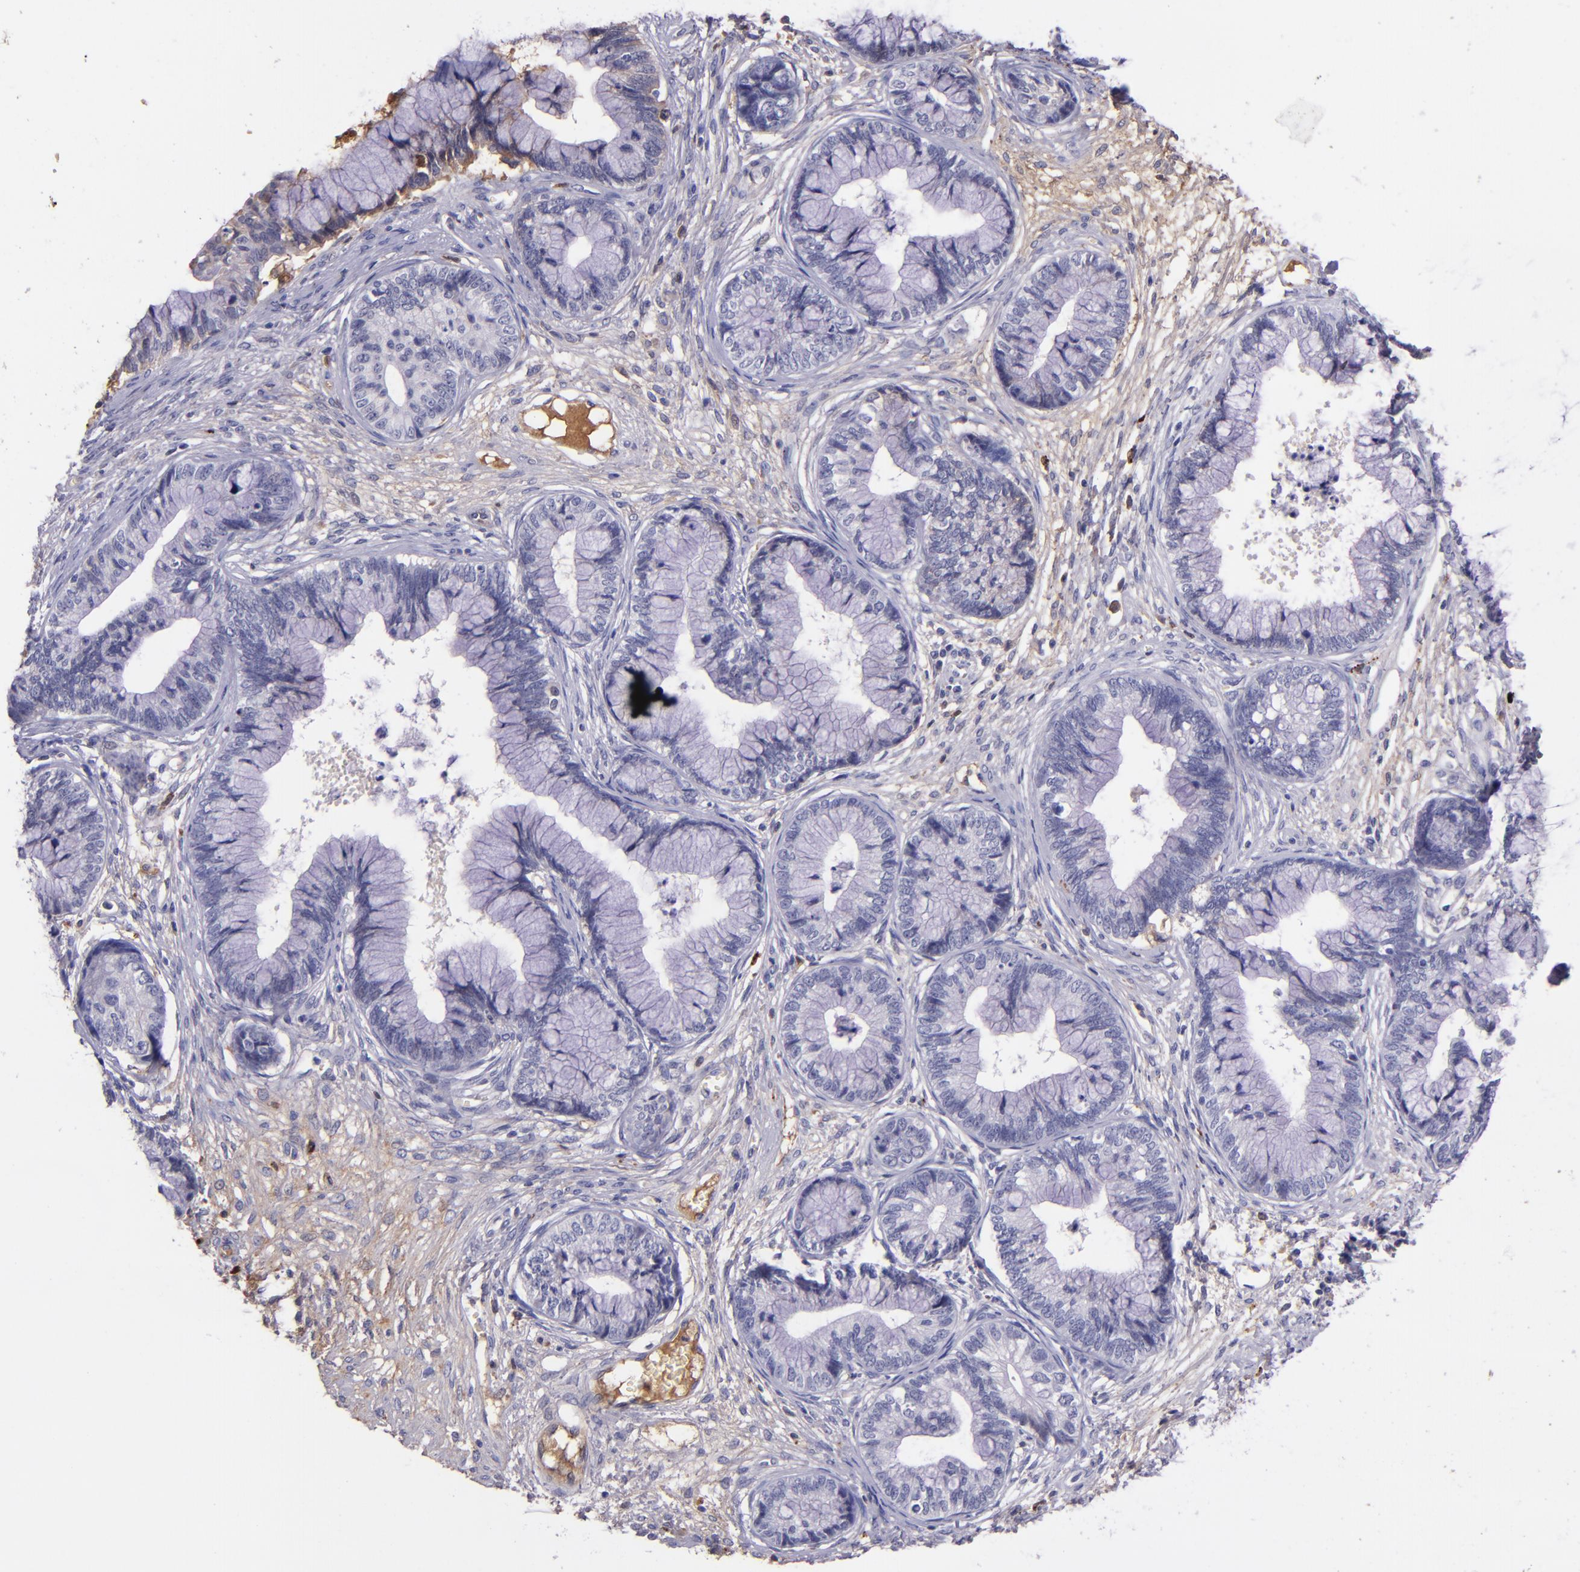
{"staining": {"intensity": "negative", "quantity": "none", "location": "none"}, "tissue": "cervical cancer", "cell_type": "Tumor cells", "image_type": "cancer", "snomed": [{"axis": "morphology", "description": "Adenocarcinoma, NOS"}, {"axis": "topography", "description": "Cervix"}], "caption": "Immunohistochemical staining of cervical adenocarcinoma demonstrates no significant staining in tumor cells. Nuclei are stained in blue.", "gene": "KNG1", "patient": {"sex": "female", "age": 44}}